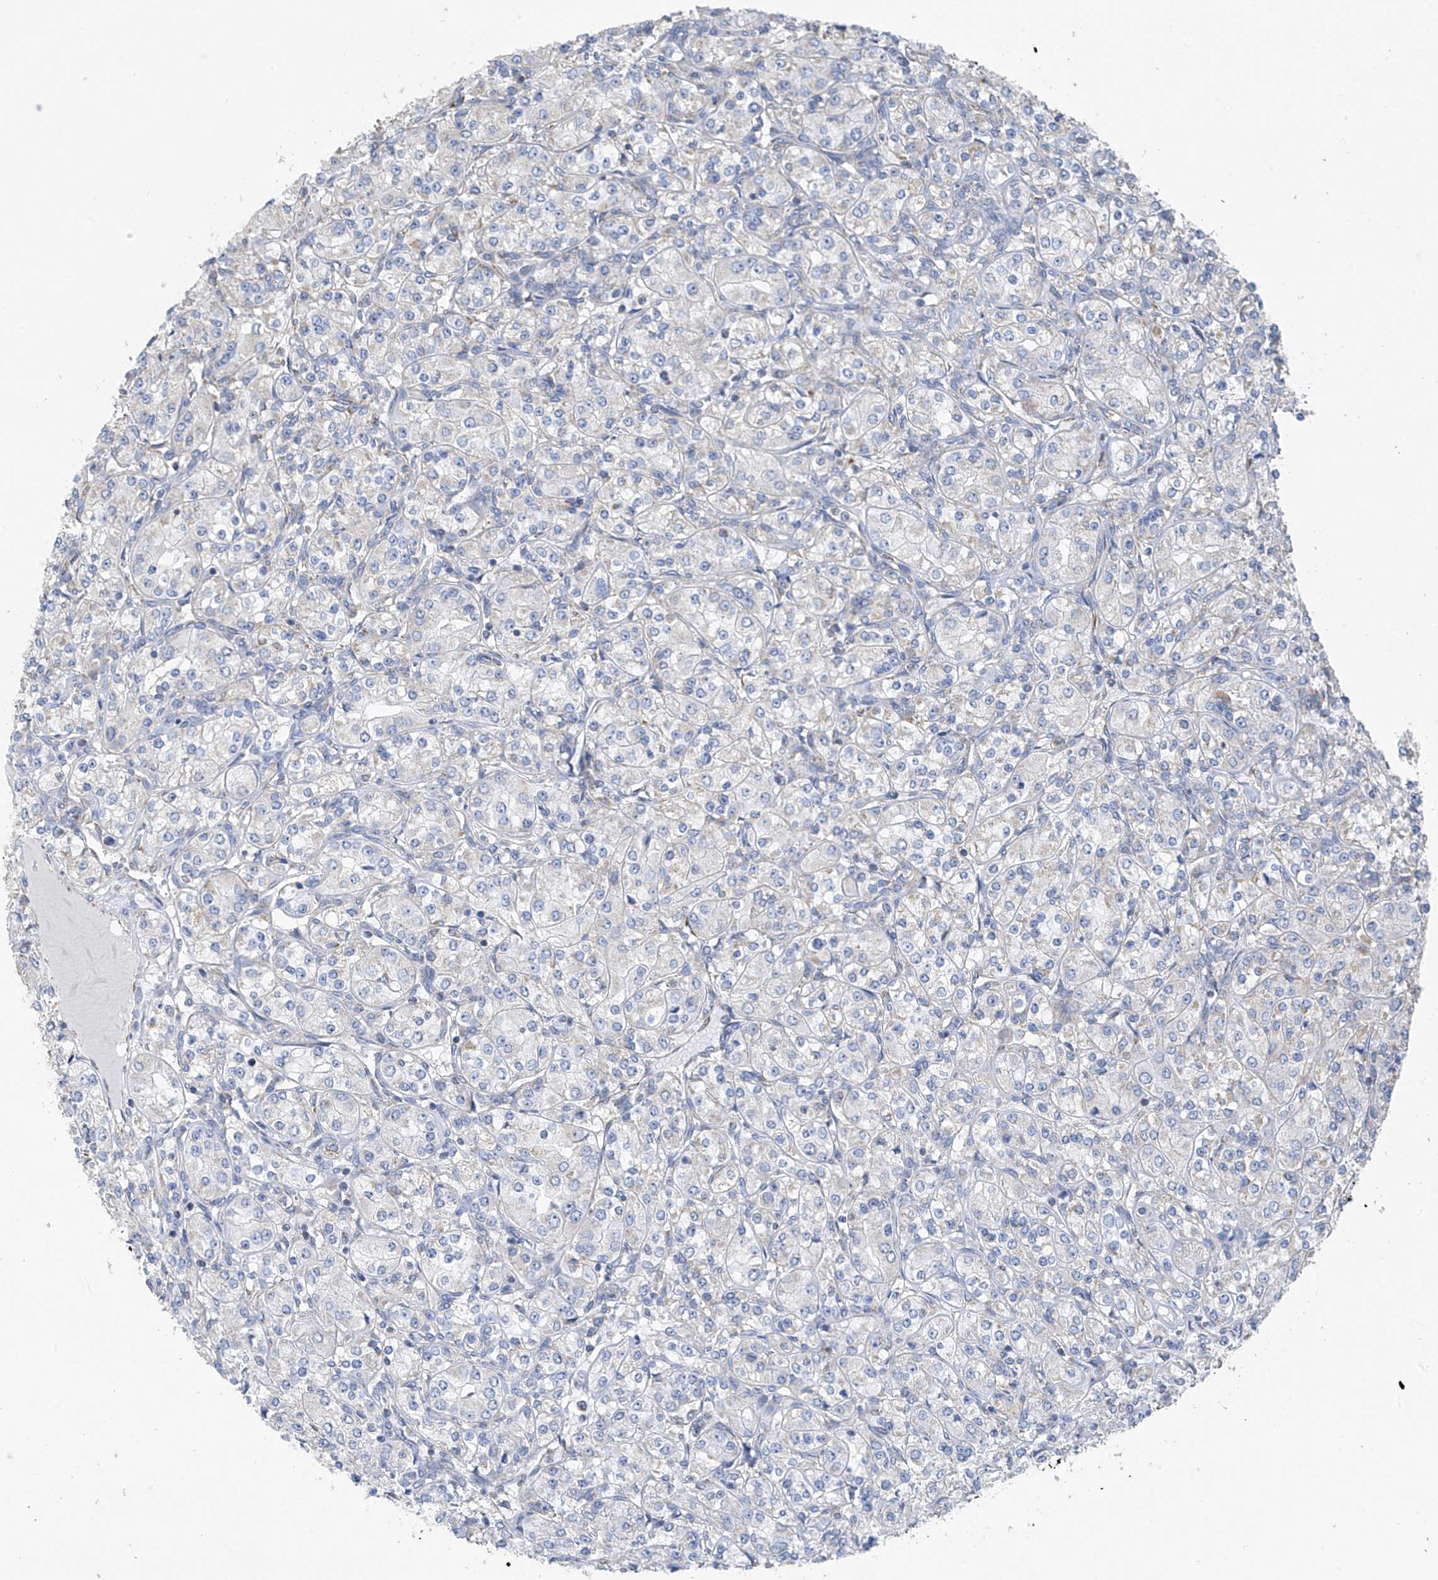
{"staining": {"intensity": "negative", "quantity": "none", "location": "none"}, "tissue": "renal cancer", "cell_type": "Tumor cells", "image_type": "cancer", "snomed": [{"axis": "morphology", "description": "Adenocarcinoma, NOS"}, {"axis": "topography", "description": "Kidney"}], "caption": "A high-resolution photomicrograph shows immunohistochemistry staining of adenocarcinoma (renal), which demonstrates no significant expression in tumor cells.", "gene": "SYN3", "patient": {"sex": "male", "age": 77}}